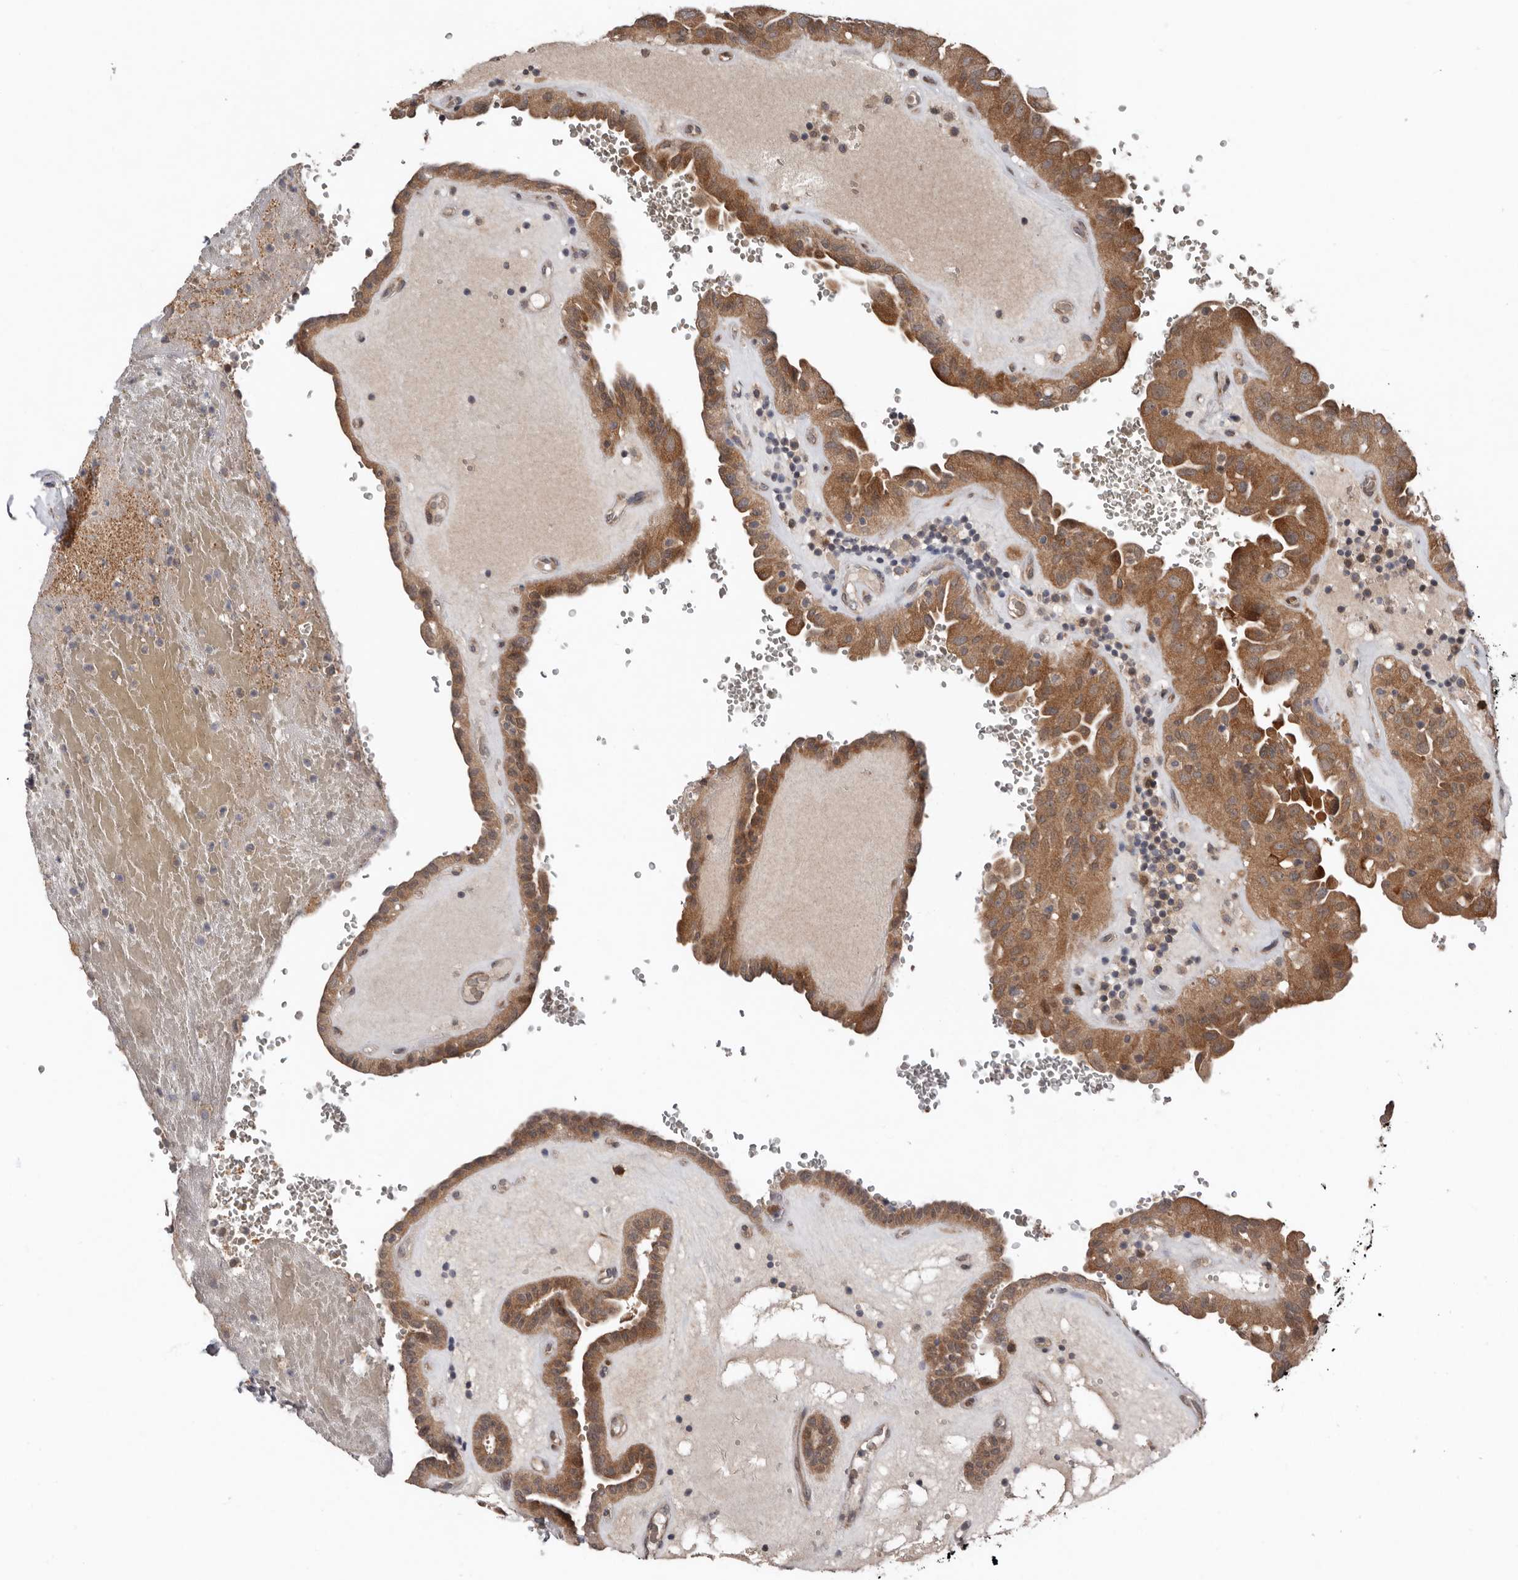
{"staining": {"intensity": "moderate", "quantity": ">75%", "location": "cytoplasmic/membranous"}, "tissue": "thyroid cancer", "cell_type": "Tumor cells", "image_type": "cancer", "snomed": [{"axis": "morphology", "description": "Papillary adenocarcinoma, NOS"}, {"axis": "topography", "description": "Thyroid gland"}], "caption": "Thyroid papillary adenocarcinoma was stained to show a protein in brown. There is medium levels of moderate cytoplasmic/membranous staining in approximately >75% of tumor cells. (DAB (3,3'-diaminobenzidine) IHC with brightfield microscopy, high magnification).", "gene": "CHML", "patient": {"sex": "male", "age": 77}}